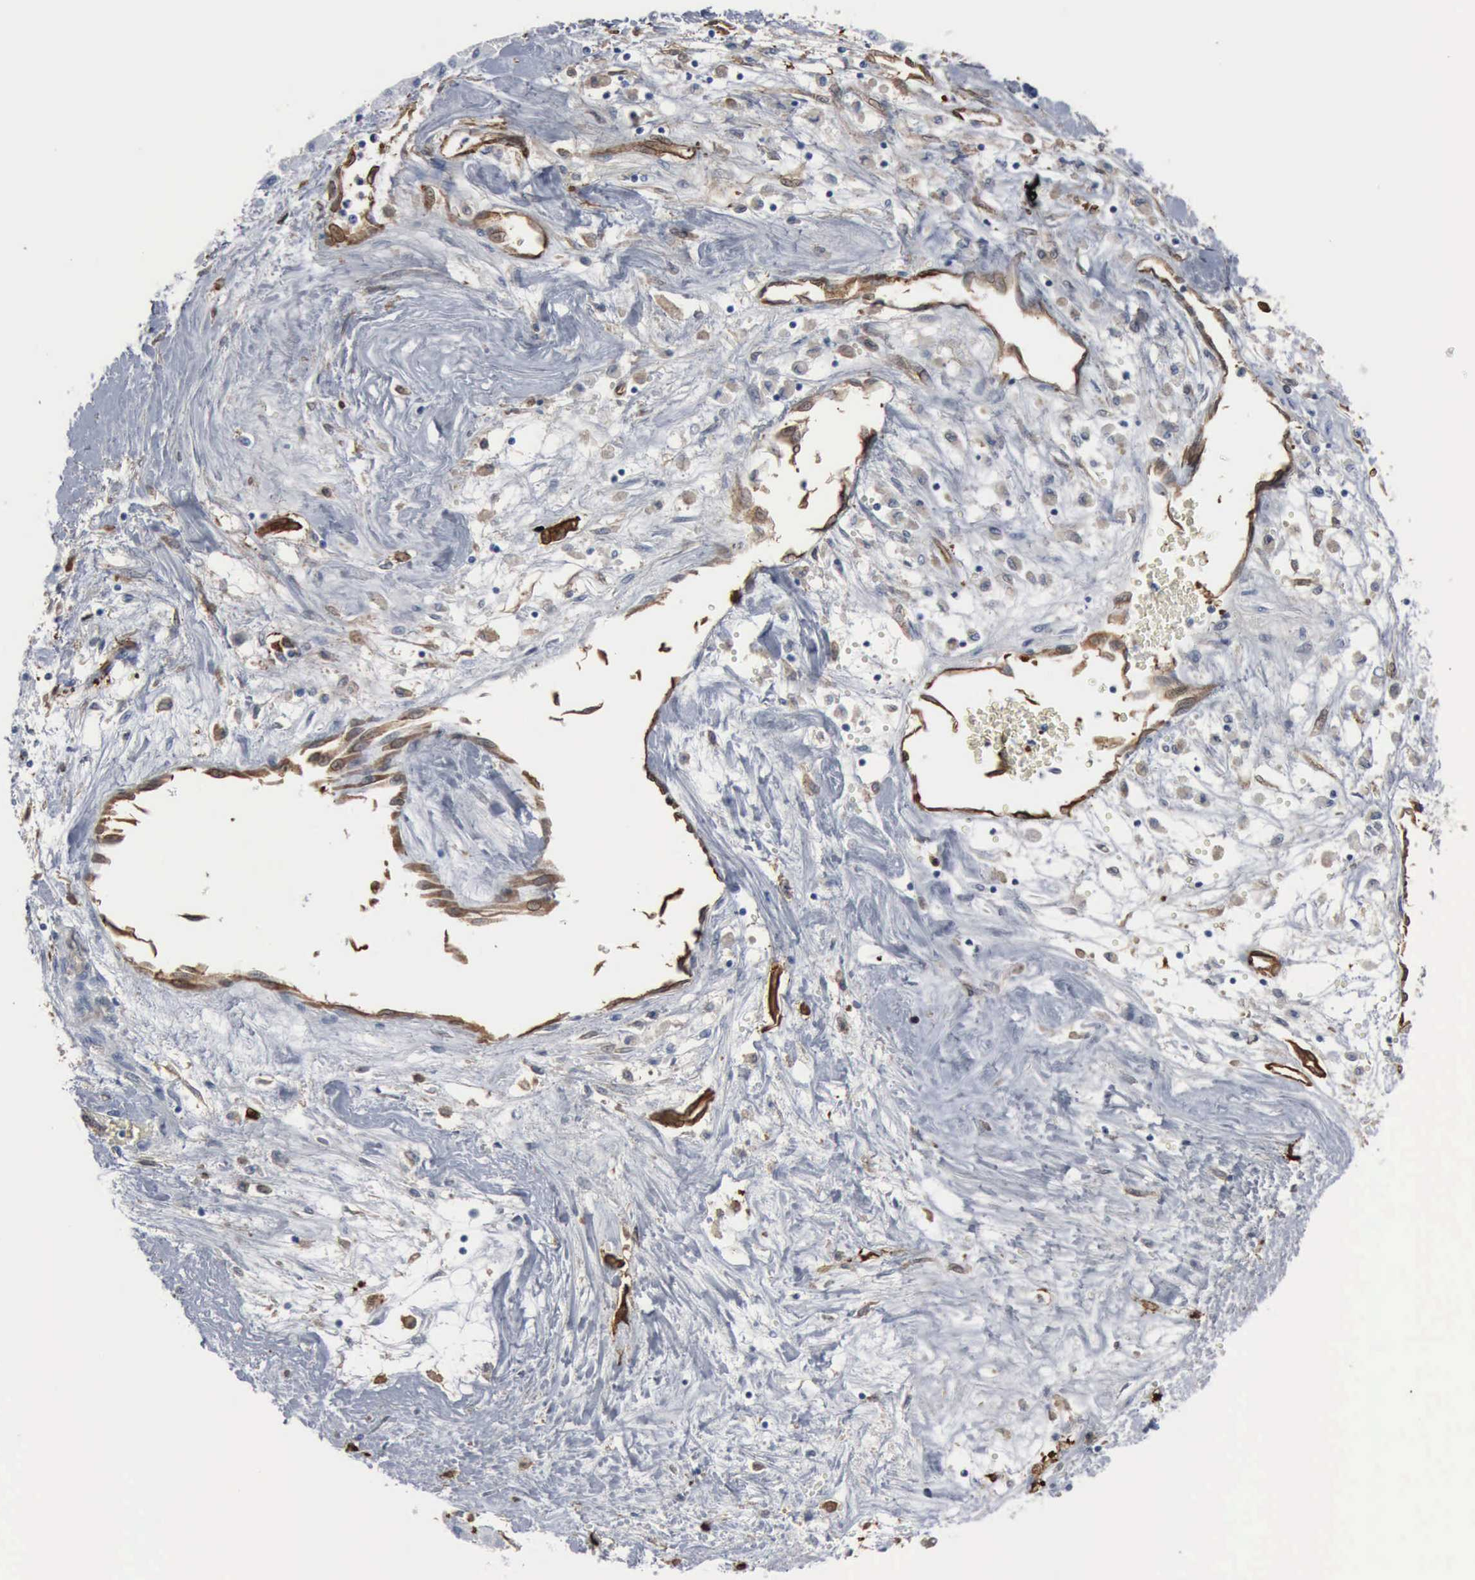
{"staining": {"intensity": "negative", "quantity": "none", "location": "none"}, "tissue": "liver cancer", "cell_type": "Tumor cells", "image_type": "cancer", "snomed": [{"axis": "morphology", "description": "Carcinoma, Hepatocellular, NOS"}, {"axis": "topography", "description": "Liver"}], "caption": "Liver cancer (hepatocellular carcinoma) stained for a protein using immunohistochemistry demonstrates no positivity tumor cells.", "gene": "FSCN1", "patient": {"sex": "male", "age": 64}}